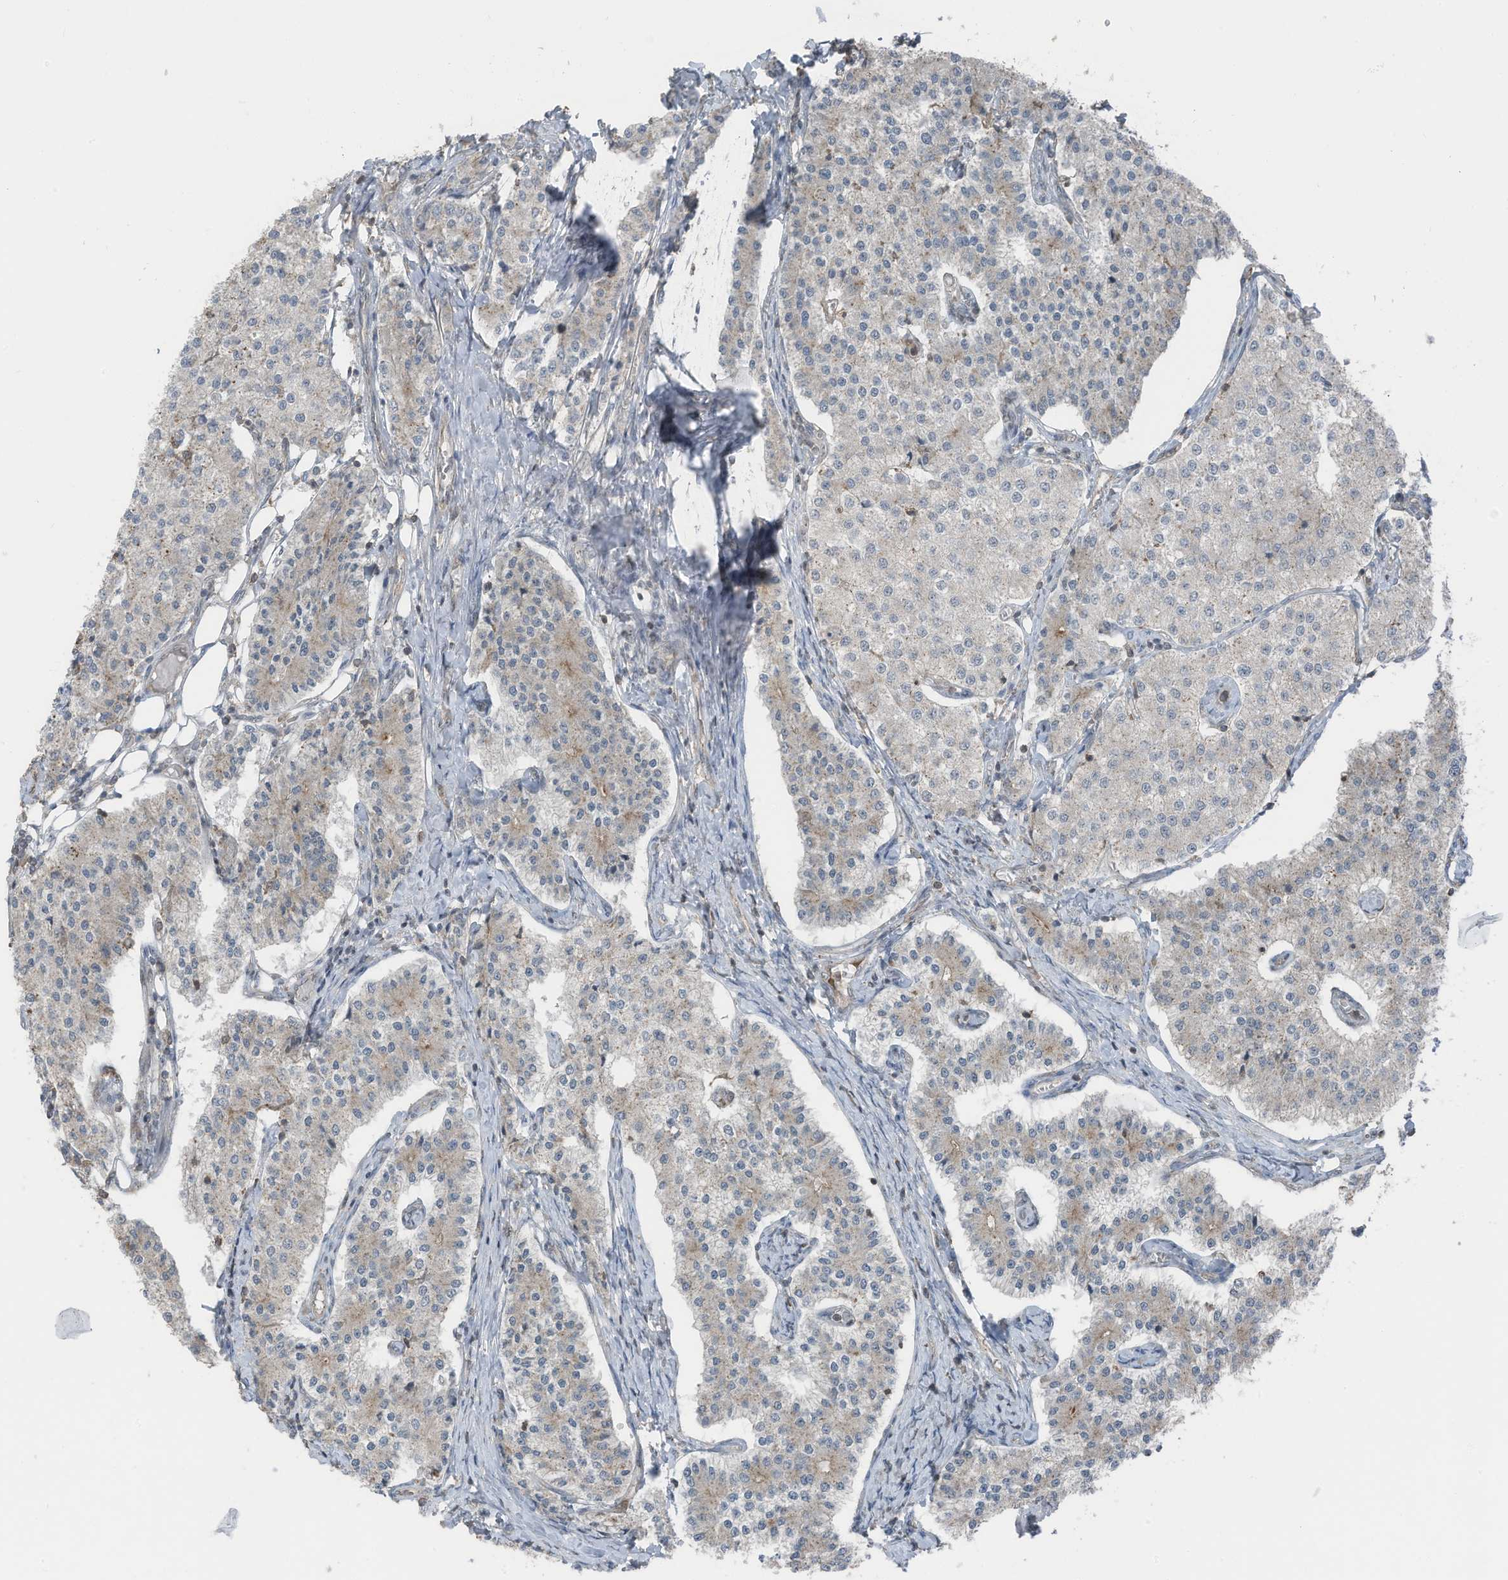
{"staining": {"intensity": "moderate", "quantity": "25%-75%", "location": "nuclear"}, "tissue": "carcinoid", "cell_type": "Tumor cells", "image_type": "cancer", "snomed": [{"axis": "morphology", "description": "Carcinoid, malignant, NOS"}, {"axis": "topography", "description": "Colon"}], "caption": "Protein staining by immunohistochemistry (IHC) demonstrates moderate nuclear positivity in approximately 25%-75% of tumor cells in carcinoid.", "gene": "UTP3", "patient": {"sex": "female", "age": 52}}